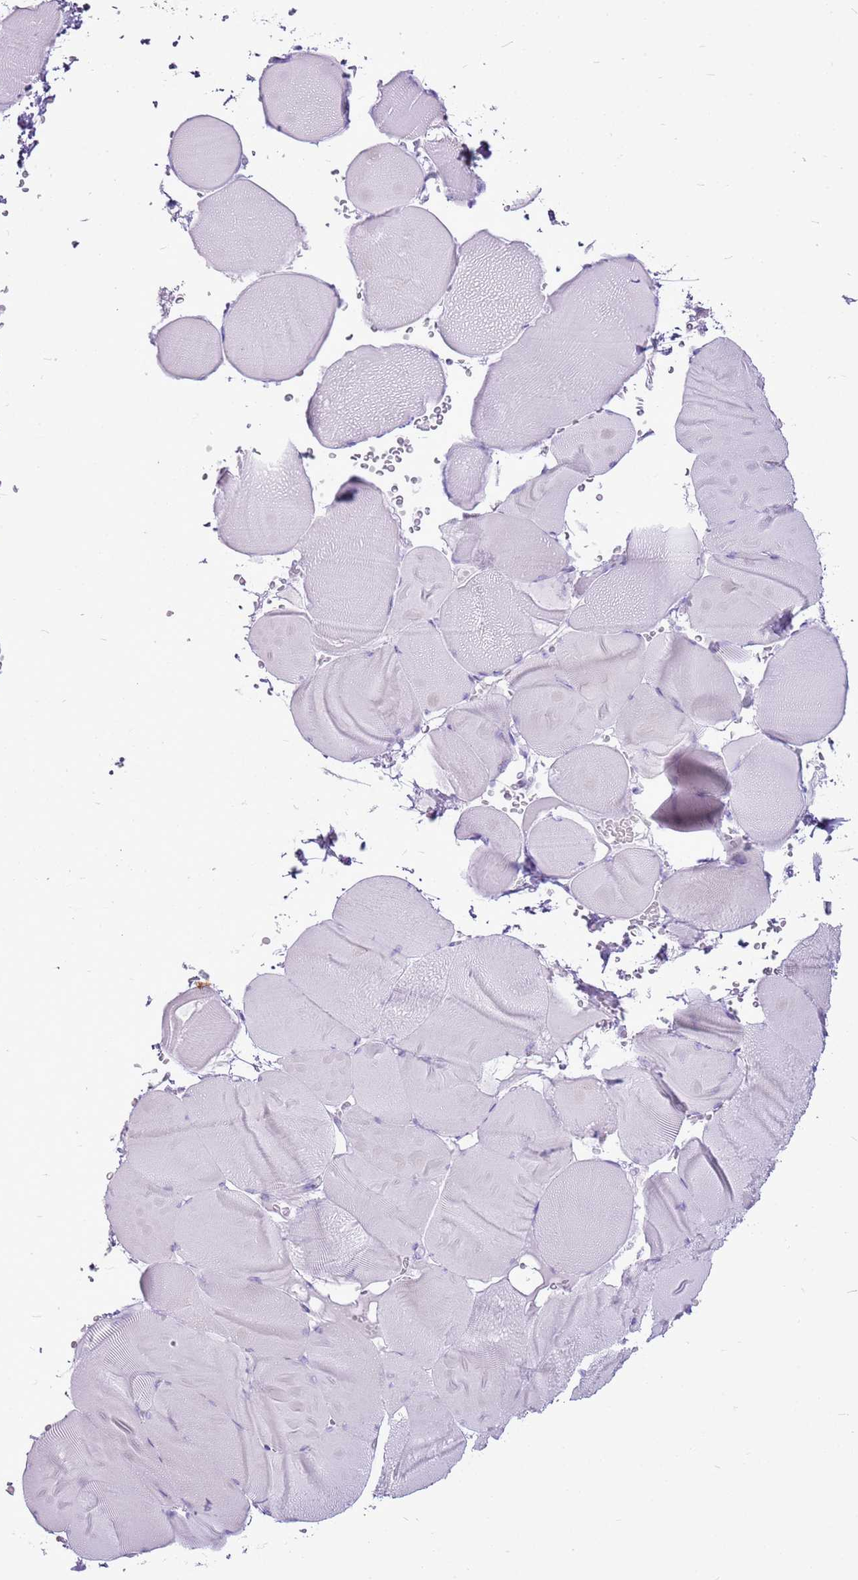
{"staining": {"intensity": "negative", "quantity": "none", "location": "none"}, "tissue": "skeletal muscle", "cell_type": "Myocytes", "image_type": "normal", "snomed": [{"axis": "morphology", "description": "Normal tissue, NOS"}, {"axis": "topography", "description": "Skeletal muscle"}], "caption": "This micrograph is of benign skeletal muscle stained with immunohistochemistry to label a protein in brown with the nuclei are counter-stained blue. There is no positivity in myocytes. Brightfield microscopy of immunohistochemistry stained with DAB (brown) and hematoxylin (blue), captured at high magnification.", "gene": "CNFN", "patient": {"sex": "male", "age": 62}}